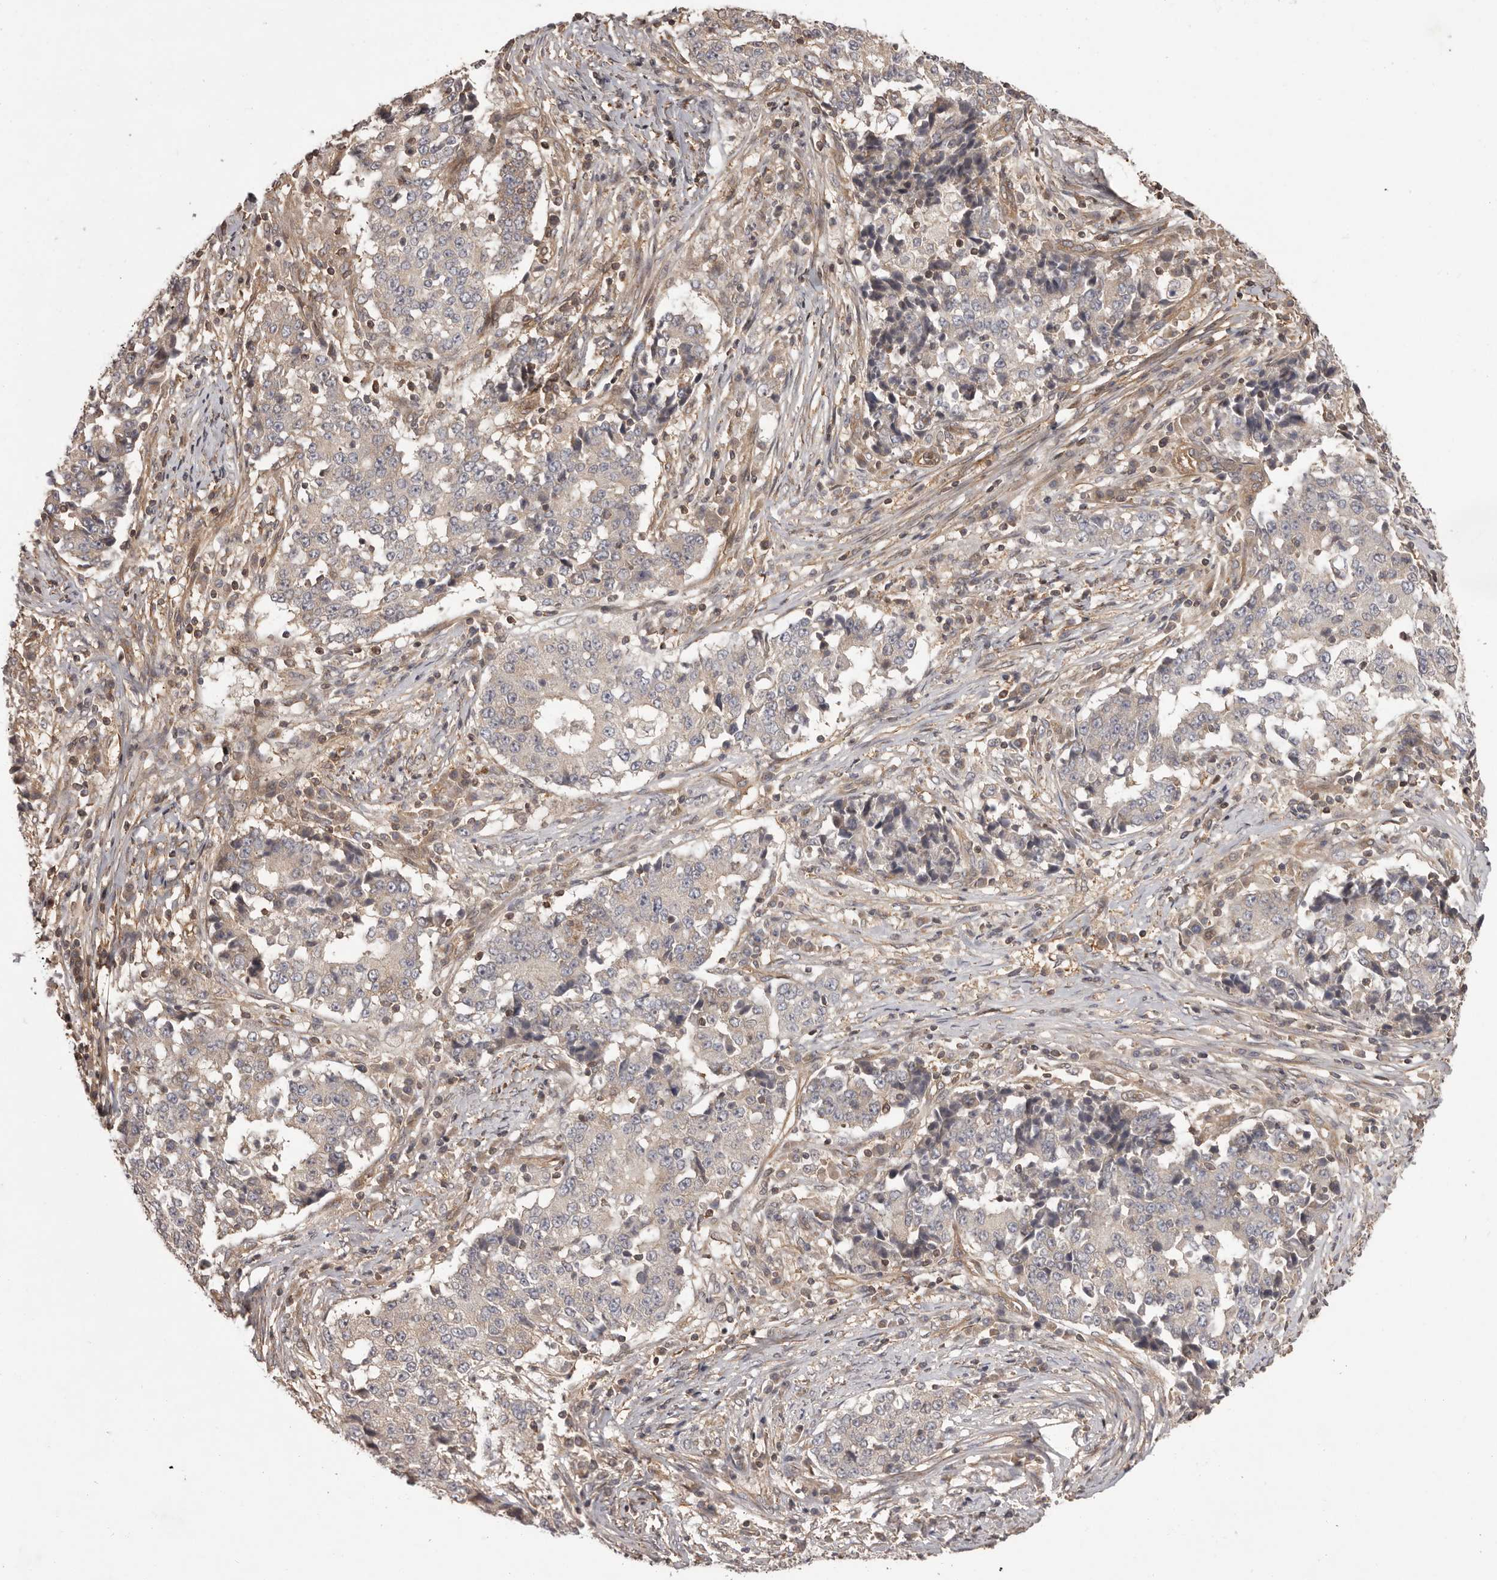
{"staining": {"intensity": "negative", "quantity": "none", "location": "none"}, "tissue": "stomach cancer", "cell_type": "Tumor cells", "image_type": "cancer", "snomed": [{"axis": "morphology", "description": "Adenocarcinoma, NOS"}, {"axis": "topography", "description": "Stomach"}], "caption": "Tumor cells show no significant protein staining in stomach cancer. (Brightfield microscopy of DAB IHC at high magnification).", "gene": "NFKBIA", "patient": {"sex": "male", "age": 59}}